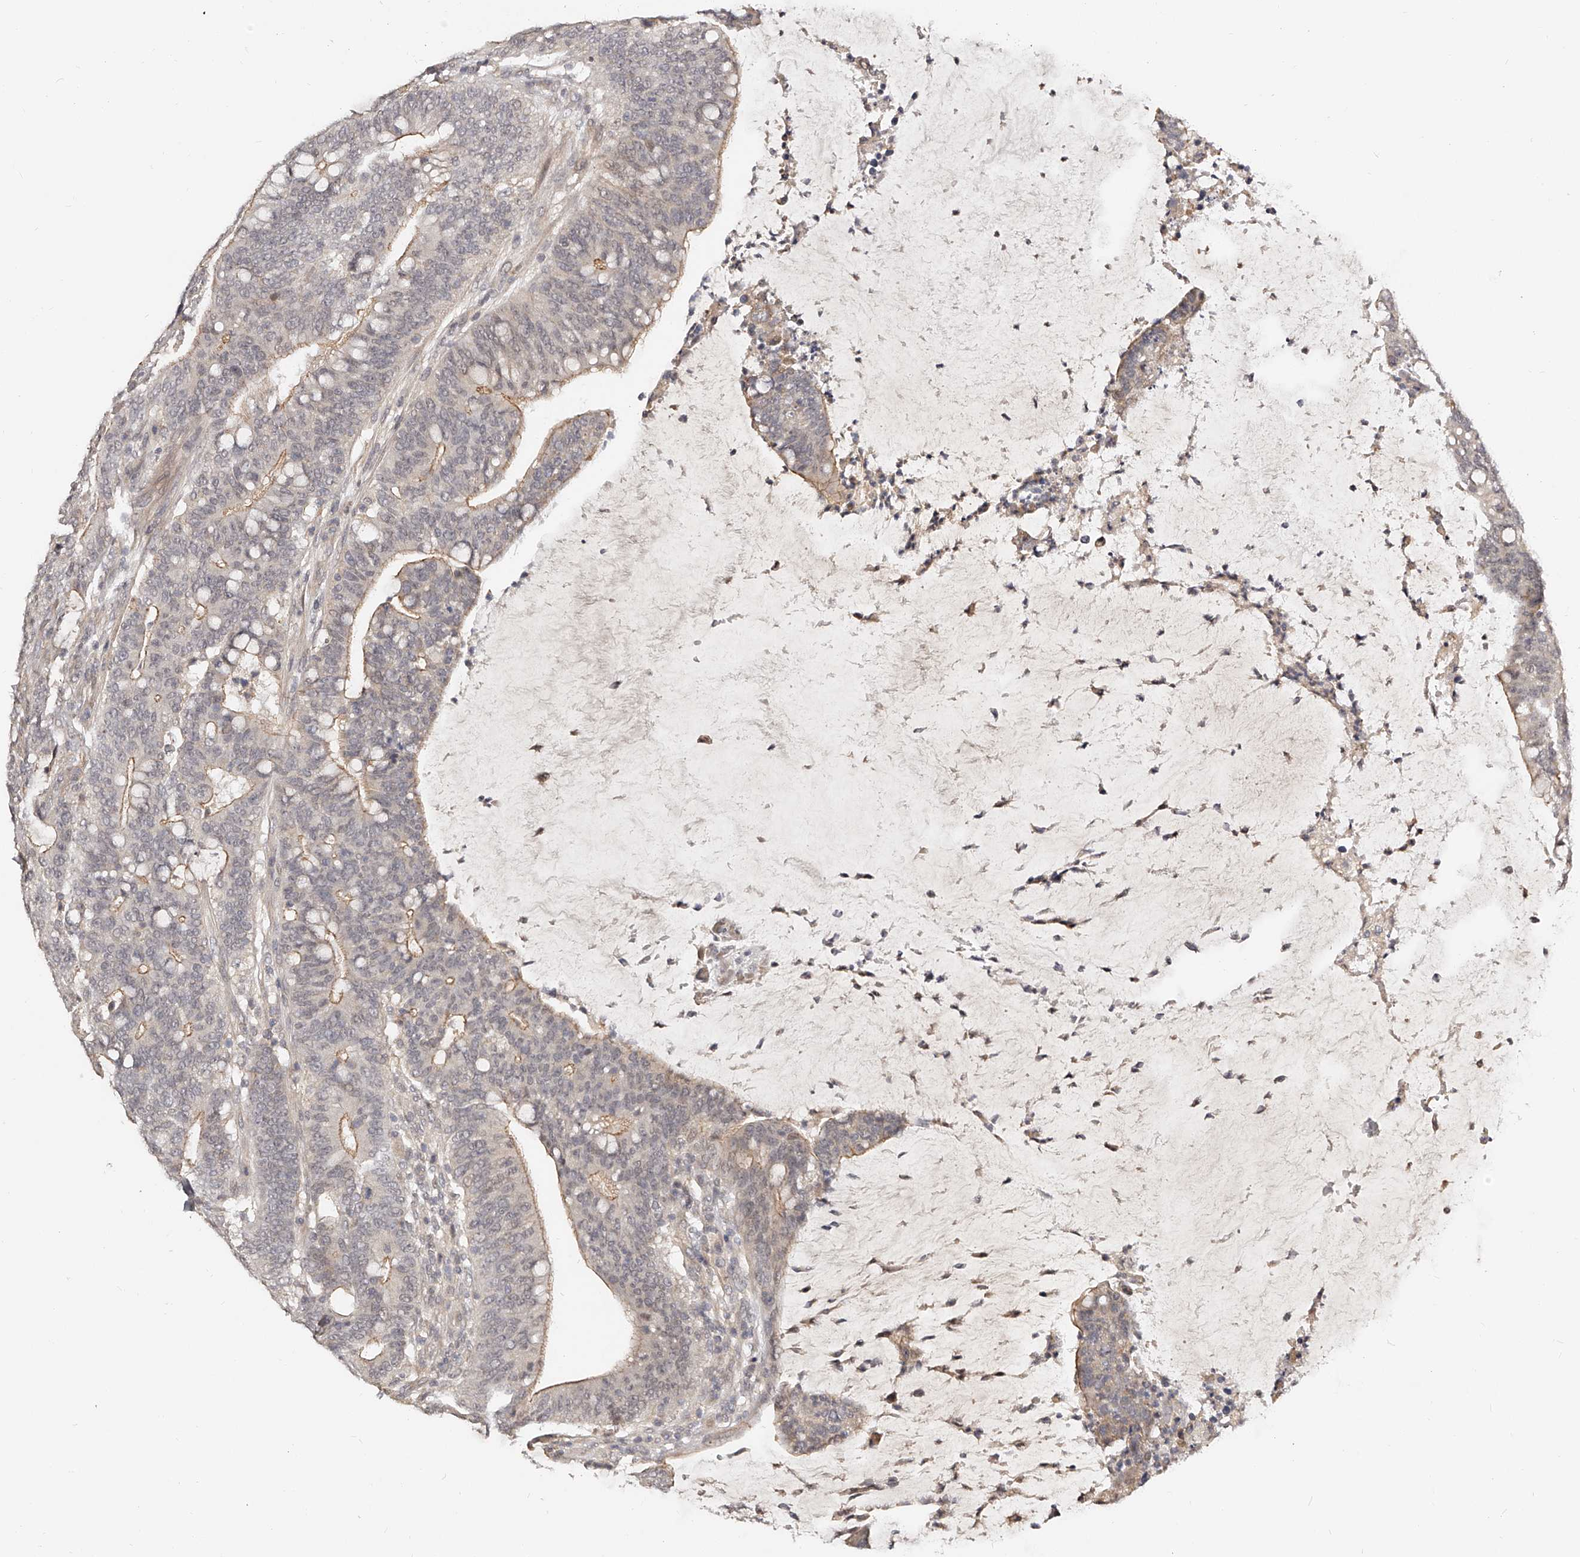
{"staining": {"intensity": "weak", "quantity": "<25%", "location": "cytoplasmic/membranous"}, "tissue": "colorectal cancer", "cell_type": "Tumor cells", "image_type": "cancer", "snomed": [{"axis": "morphology", "description": "Adenocarcinoma, NOS"}, {"axis": "topography", "description": "Colon"}], "caption": "Immunohistochemistry (IHC) of human colorectal cancer (adenocarcinoma) exhibits no positivity in tumor cells.", "gene": "ZNF789", "patient": {"sex": "female", "age": 66}}